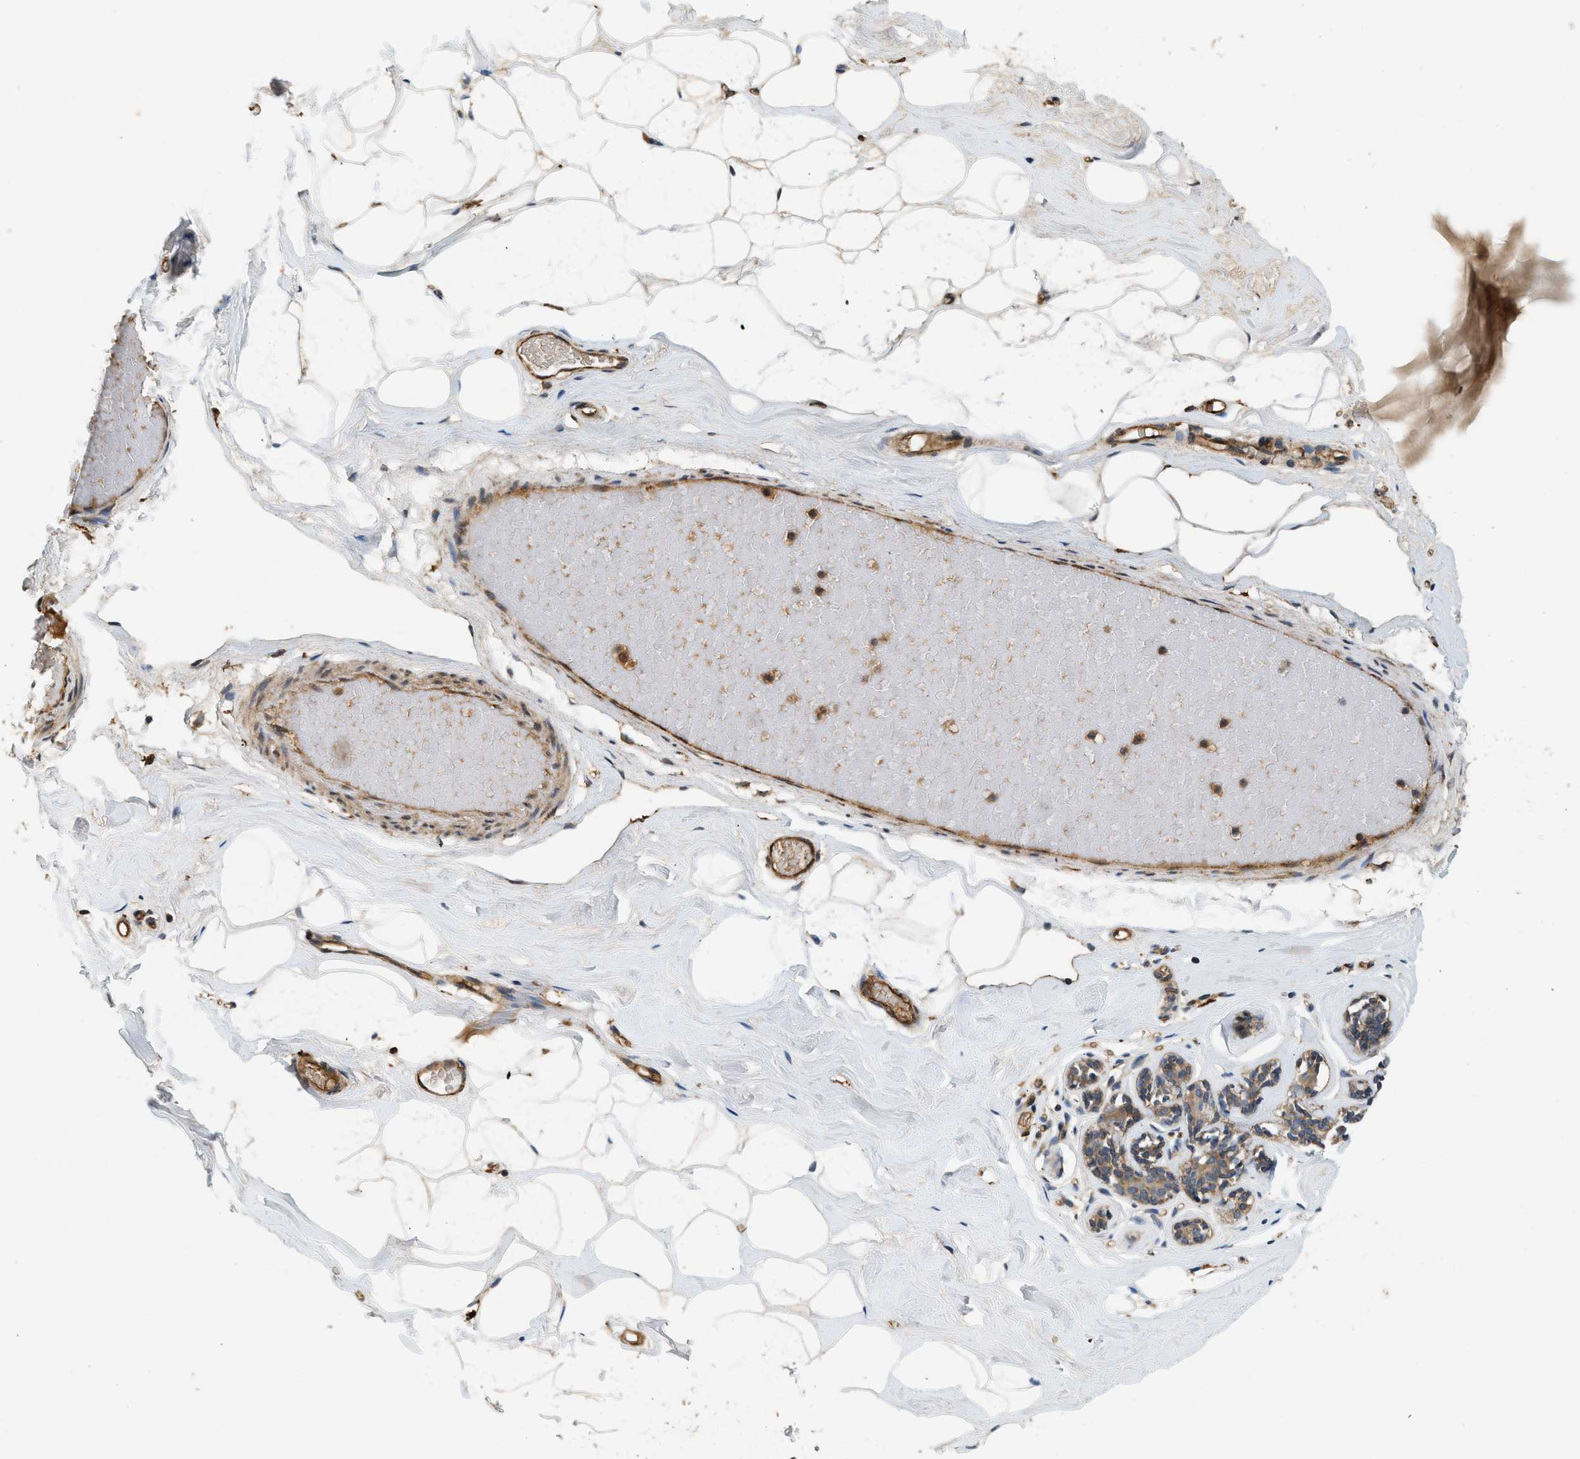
{"staining": {"intensity": "moderate", "quantity": ">75%", "location": "cytoplasmic/membranous"}, "tissue": "breast", "cell_type": "Adipocytes", "image_type": "normal", "snomed": [{"axis": "morphology", "description": "Normal tissue, NOS"}, {"axis": "topography", "description": "Breast"}], "caption": "This micrograph demonstrates immunohistochemistry (IHC) staining of benign human breast, with medium moderate cytoplasmic/membranous positivity in approximately >75% of adipocytes.", "gene": "HIP1", "patient": {"sex": "female", "age": 75}}